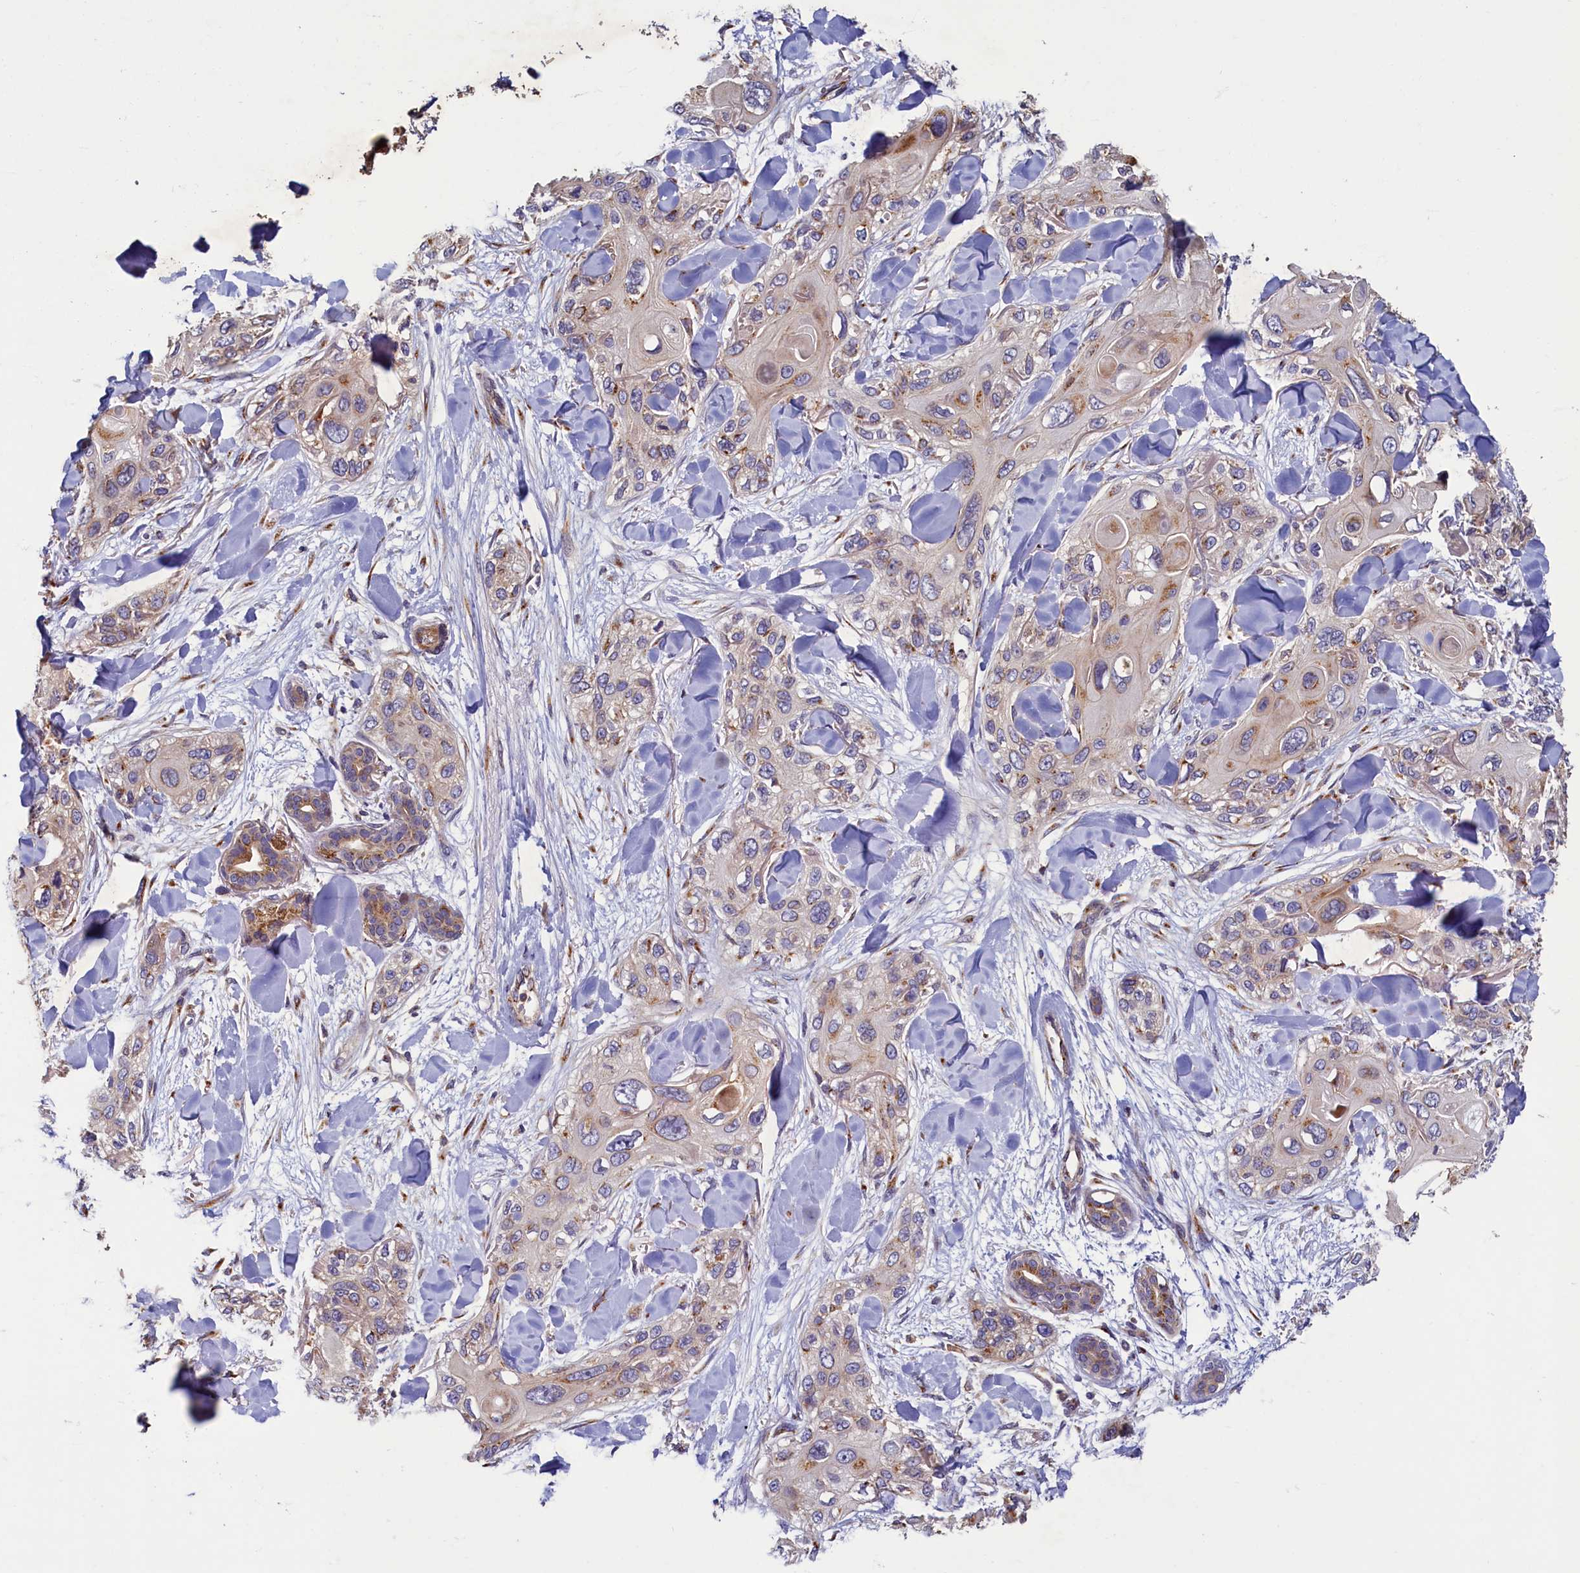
{"staining": {"intensity": "weak", "quantity": "<25%", "location": "cytoplasmic/membranous"}, "tissue": "skin cancer", "cell_type": "Tumor cells", "image_type": "cancer", "snomed": [{"axis": "morphology", "description": "Normal tissue, NOS"}, {"axis": "morphology", "description": "Squamous cell carcinoma, NOS"}, {"axis": "topography", "description": "Skin"}], "caption": "Tumor cells are negative for brown protein staining in skin cancer (squamous cell carcinoma).", "gene": "TMEM181", "patient": {"sex": "male", "age": 72}}